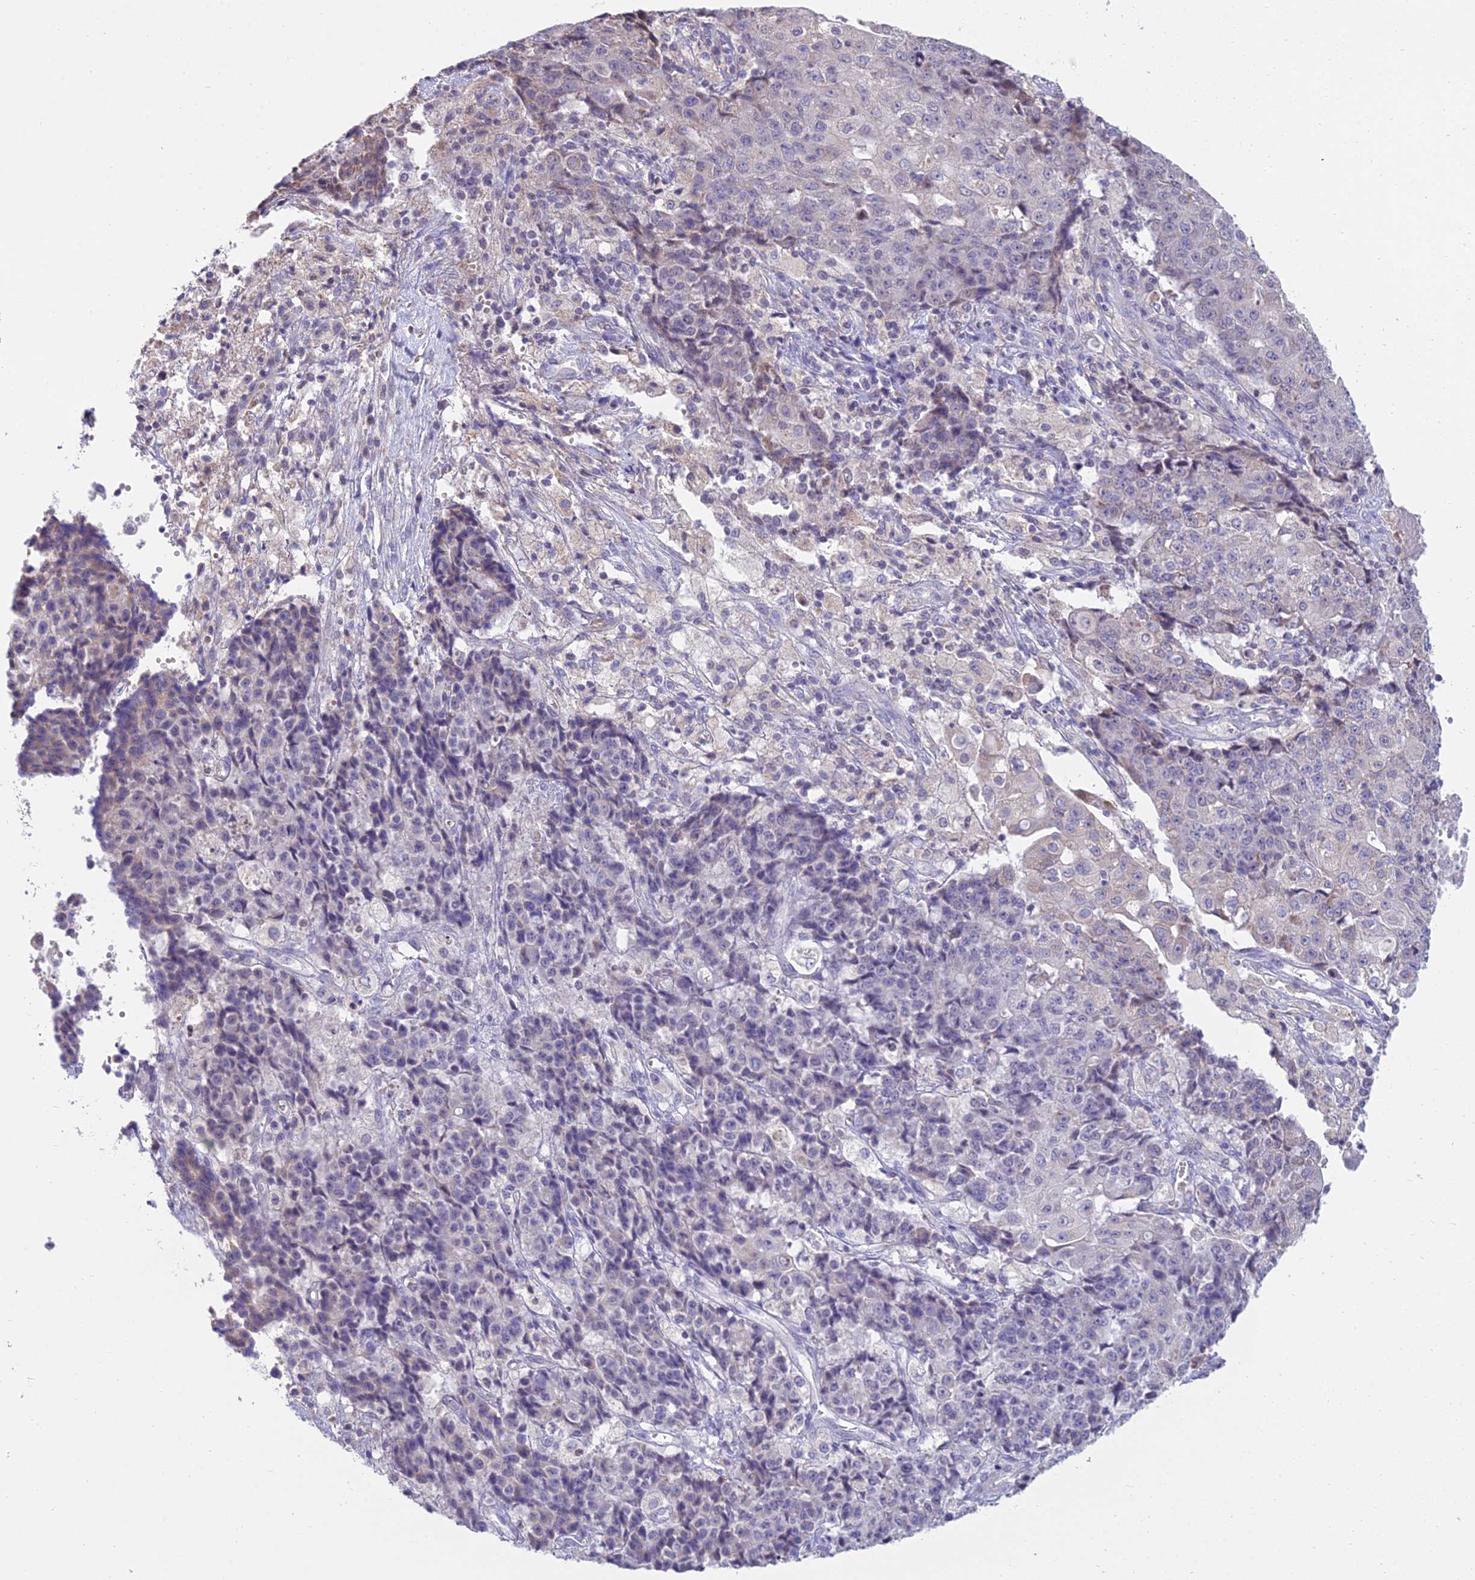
{"staining": {"intensity": "negative", "quantity": "none", "location": "none"}, "tissue": "ovarian cancer", "cell_type": "Tumor cells", "image_type": "cancer", "snomed": [{"axis": "morphology", "description": "Carcinoma, endometroid"}, {"axis": "topography", "description": "Ovary"}], "caption": "Immunohistochemistry (IHC) of ovarian endometroid carcinoma reveals no positivity in tumor cells. (DAB (3,3'-diaminobenzidine) immunohistochemistry (IHC) visualized using brightfield microscopy, high magnification).", "gene": "CFAP206", "patient": {"sex": "female", "age": 42}}